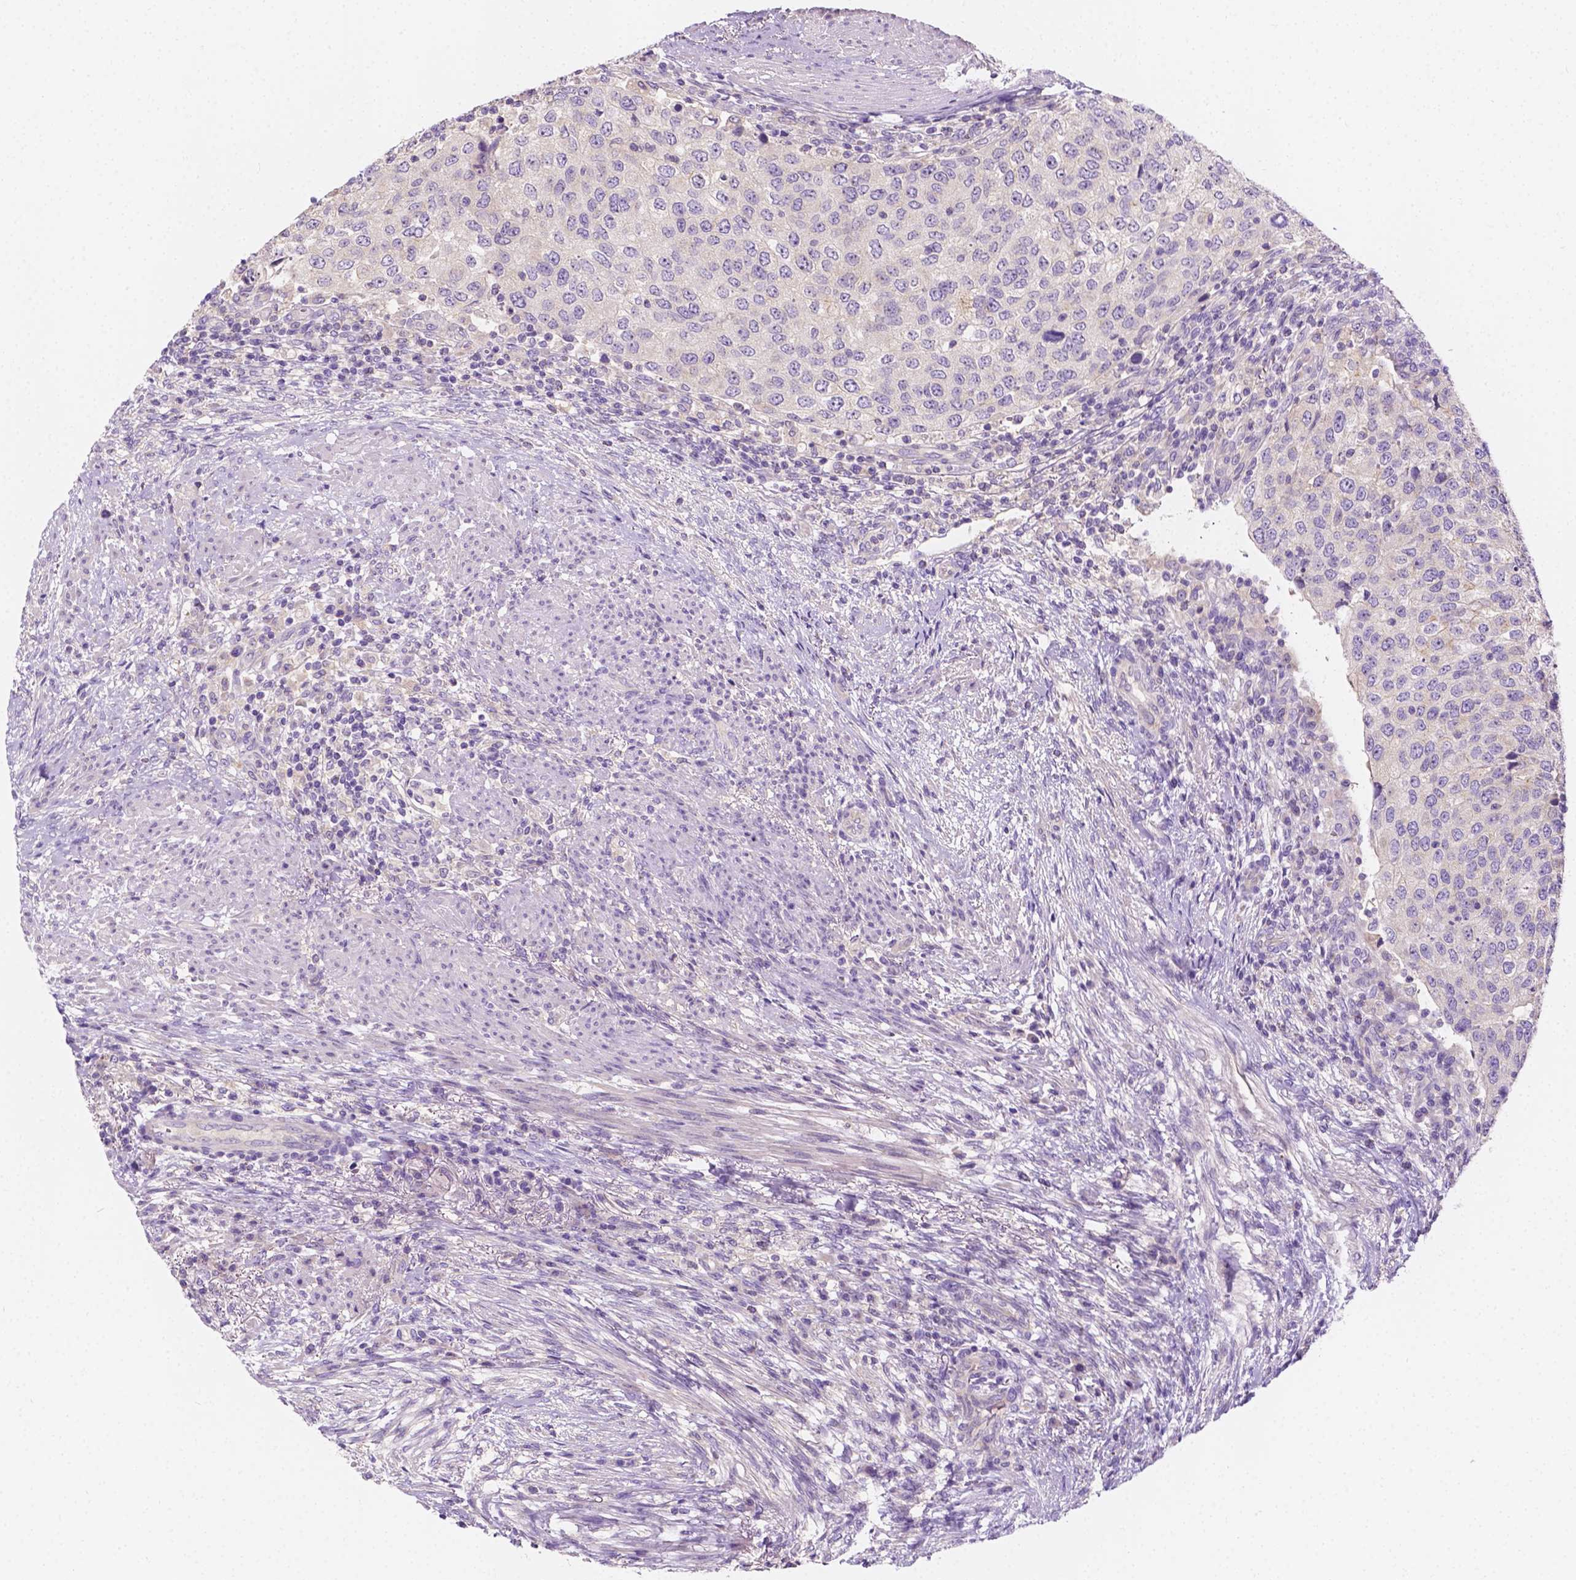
{"staining": {"intensity": "negative", "quantity": "none", "location": "none"}, "tissue": "urothelial cancer", "cell_type": "Tumor cells", "image_type": "cancer", "snomed": [{"axis": "morphology", "description": "Urothelial carcinoma, High grade"}, {"axis": "topography", "description": "Urinary bladder"}], "caption": "This photomicrograph is of urothelial cancer stained with immunohistochemistry to label a protein in brown with the nuclei are counter-stained blue. There is no staining in tumor cells. (DAB (3,3'-diaminobenzidine) immunohistochemistry, high magnification).", "gene": "SIRT2", "patient": {"sex": "female", "age": 78}}